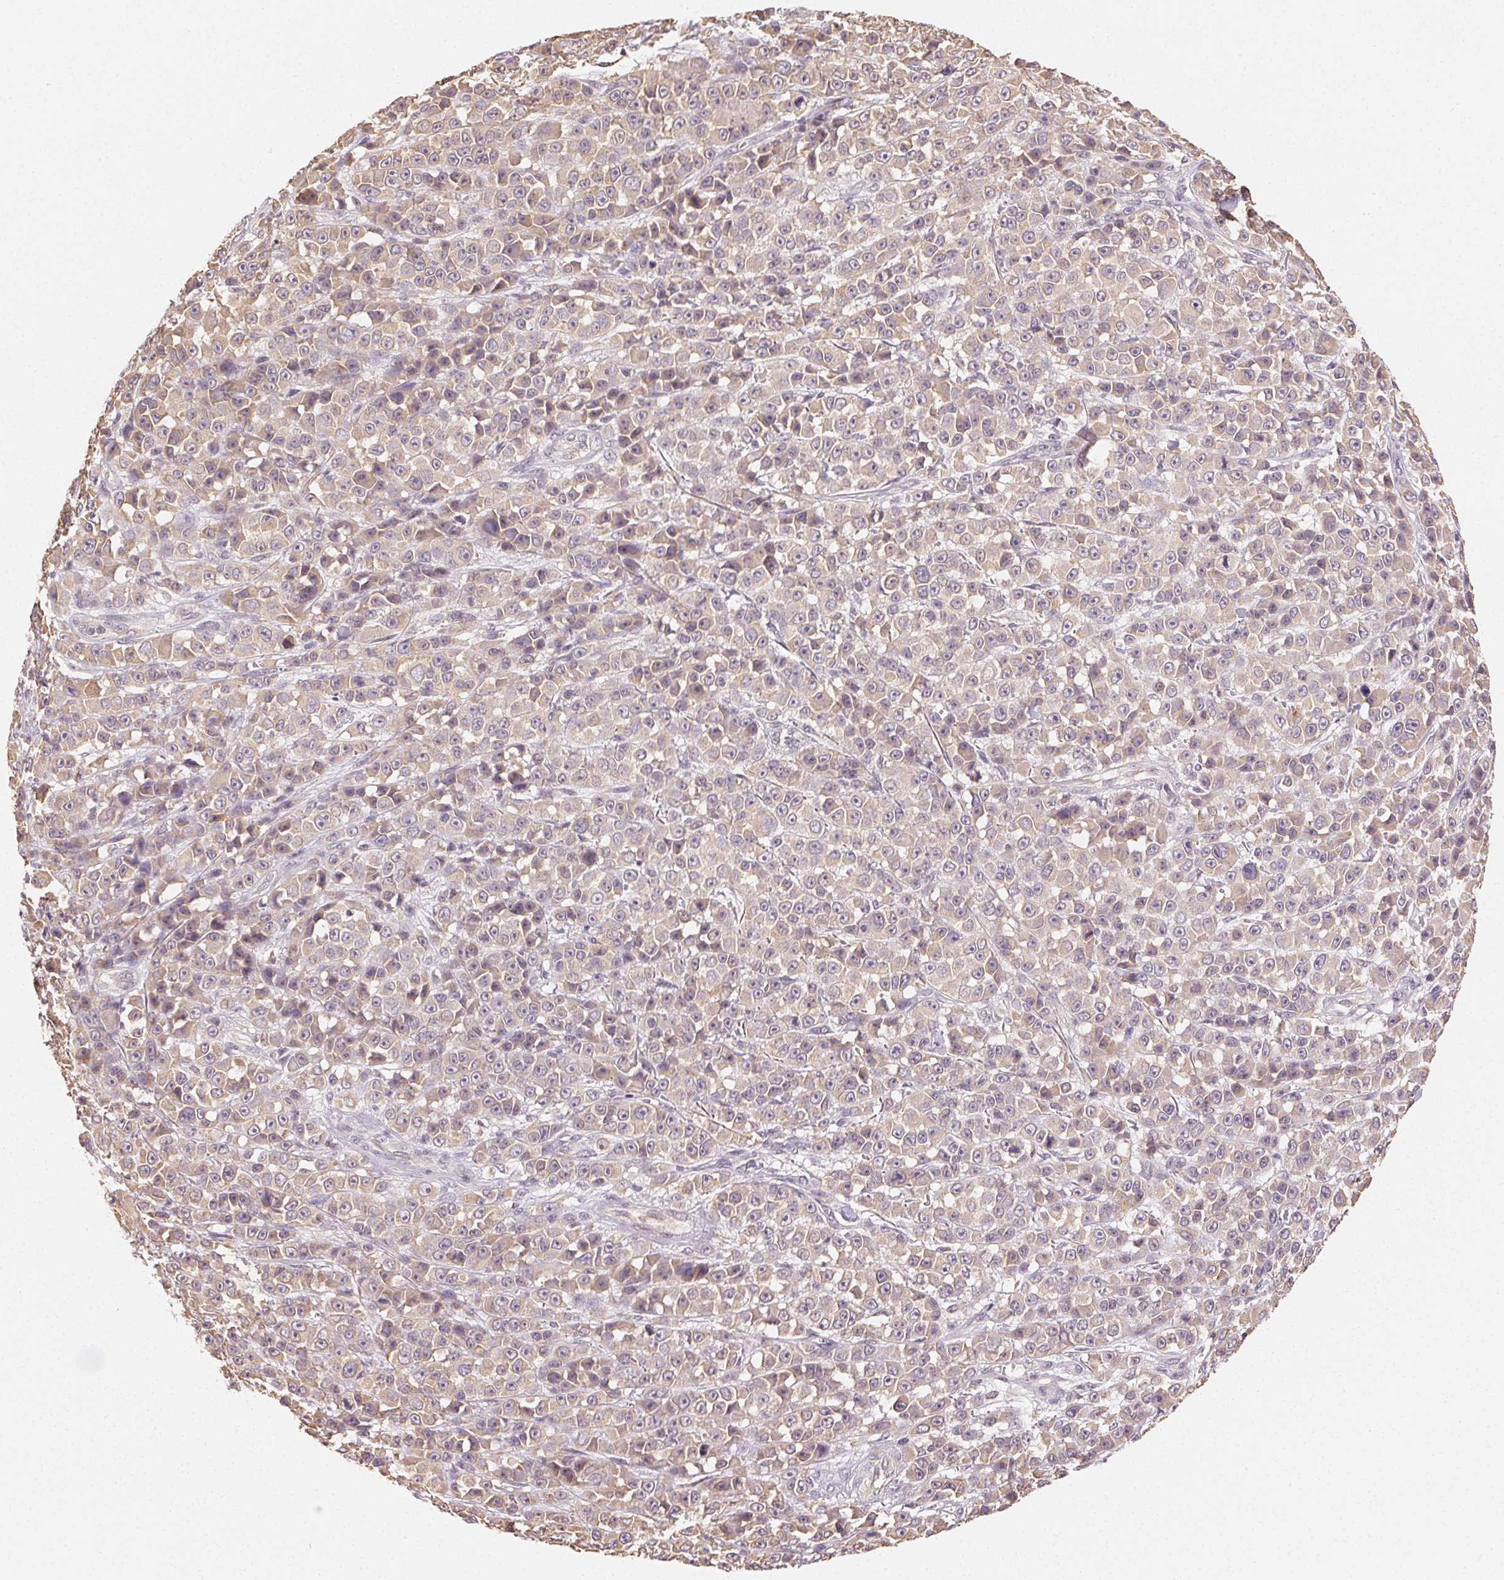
{"staining": {"intensity": "weak", "quantity": "<25%", "location": "cytoplasmic/membranous"}, "tissue": "melanoma", "cell_type": "Tumor cells", "image_type": "cancer", "snomed": [{"axis": "morphology", "description": "Malignant melanoma, NOS"}, {"axis": "topography", "description": "Skin"}, {"axis": "topography", "description": "Skin of back"}], "caption": "Malignant melanoma stained for a protein using immunohistochemistry (IHC) exhibits no expression tumor cells.", "gene": "SEZ6L2", "patient": {"sex": "male", "age": 91}}